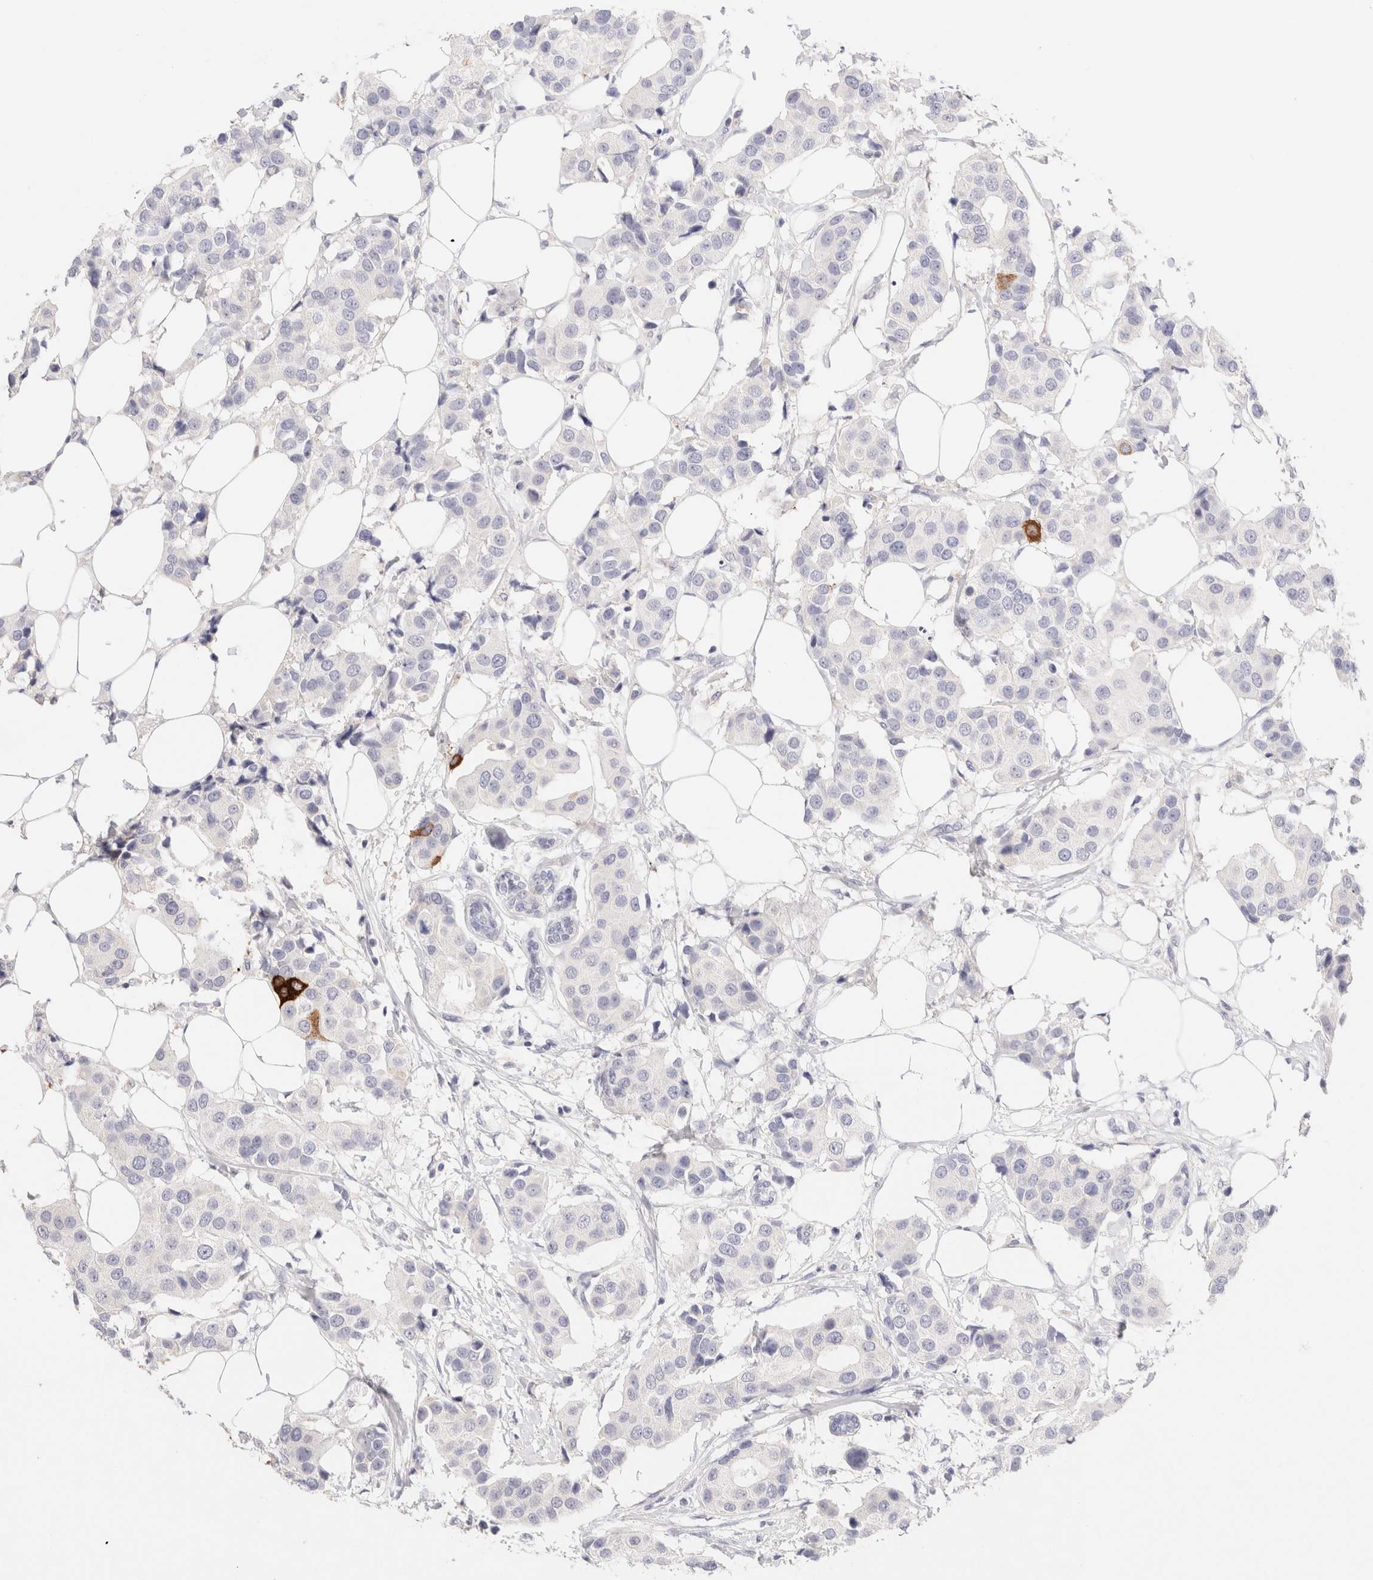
{"staining": {"intensity": "strong", "quantity": "<25%", "location": "cytoplasmic/membranous"}, "tissue": "breast cancer", "cell_type": "Tumor cells", "image_type": "cancer", "snomed": [{"axis": "morphology", "description": "Normal tissue, NOS"}, {"axis": "morphology", "description": "Duct carcinoma"}, {"axis": "topography", "description": "Breast"}], "caption": "Human breast cancer (invasive ductal carcinoma) stained for a protein (brown) shows strong cytoplasmic/membranous positive positivity in about <25% of tumor cells.", "gene": "SCGB2A2", "patient": {"sex": "female", "age": 39}}